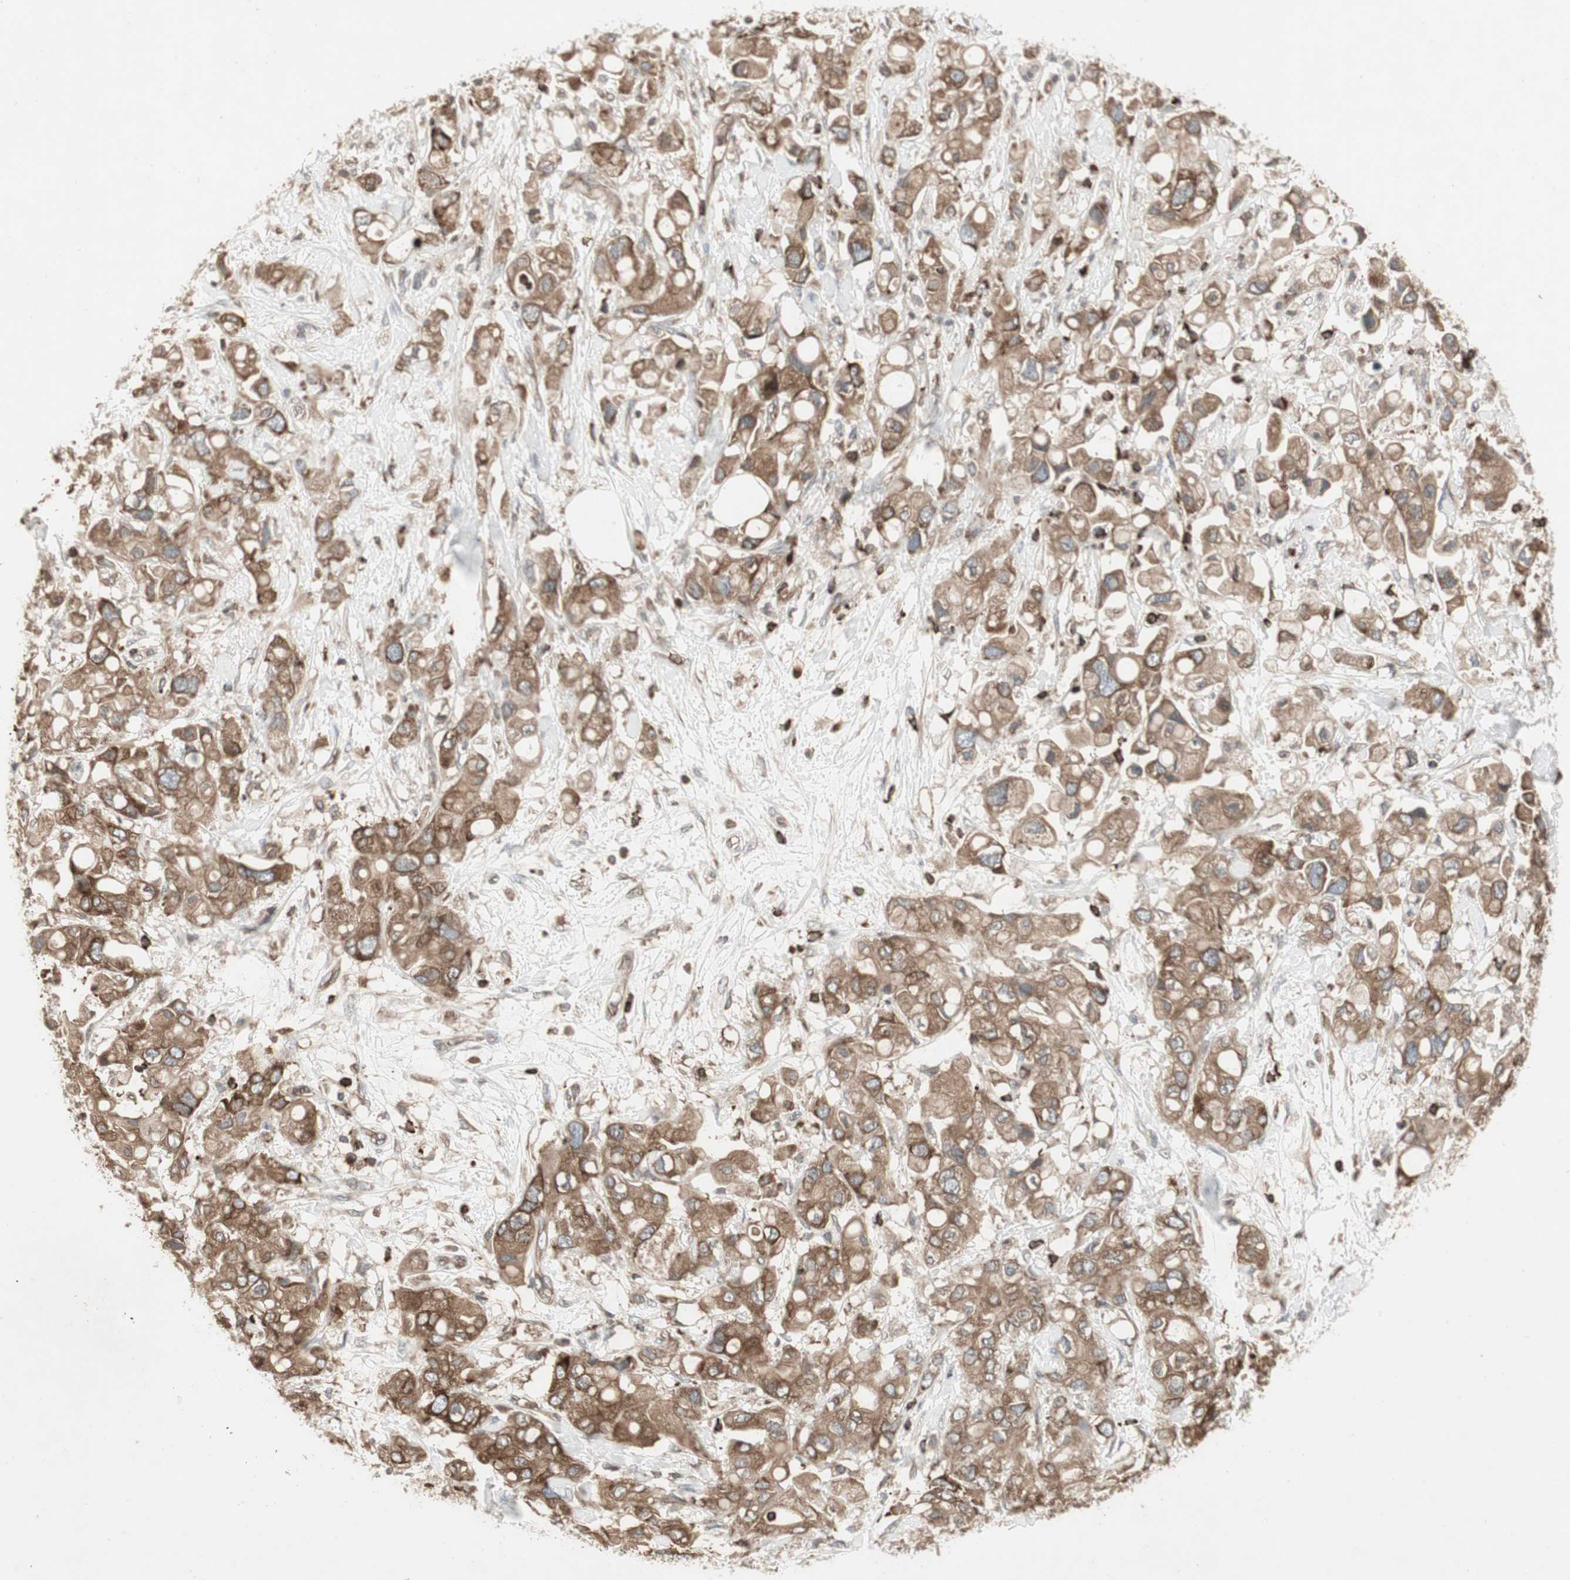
{"staining": {"intensity": "moderate", "quantity": ">75%", "location": "cytoplasmic/membranous"}, "tissue": "pancreatic cancer", "cell_type": "Tumor cells", "image_type": "cancer", "snomed": [{"axis": "morphology", "description": "Adenocarcinoma, NOS"}, {"axis": "topography", "description": "Pancreas"}], "caption": "Approximately >75% of tumor cells in adenocarcinoma (pancreatic) demonstrate moderate cytoplasmic/membranous protein staining as visualized by brown immunohistochemical staining.", "gene": "ARHGEF1", "patient": {"sex": "female", "age": 56}}